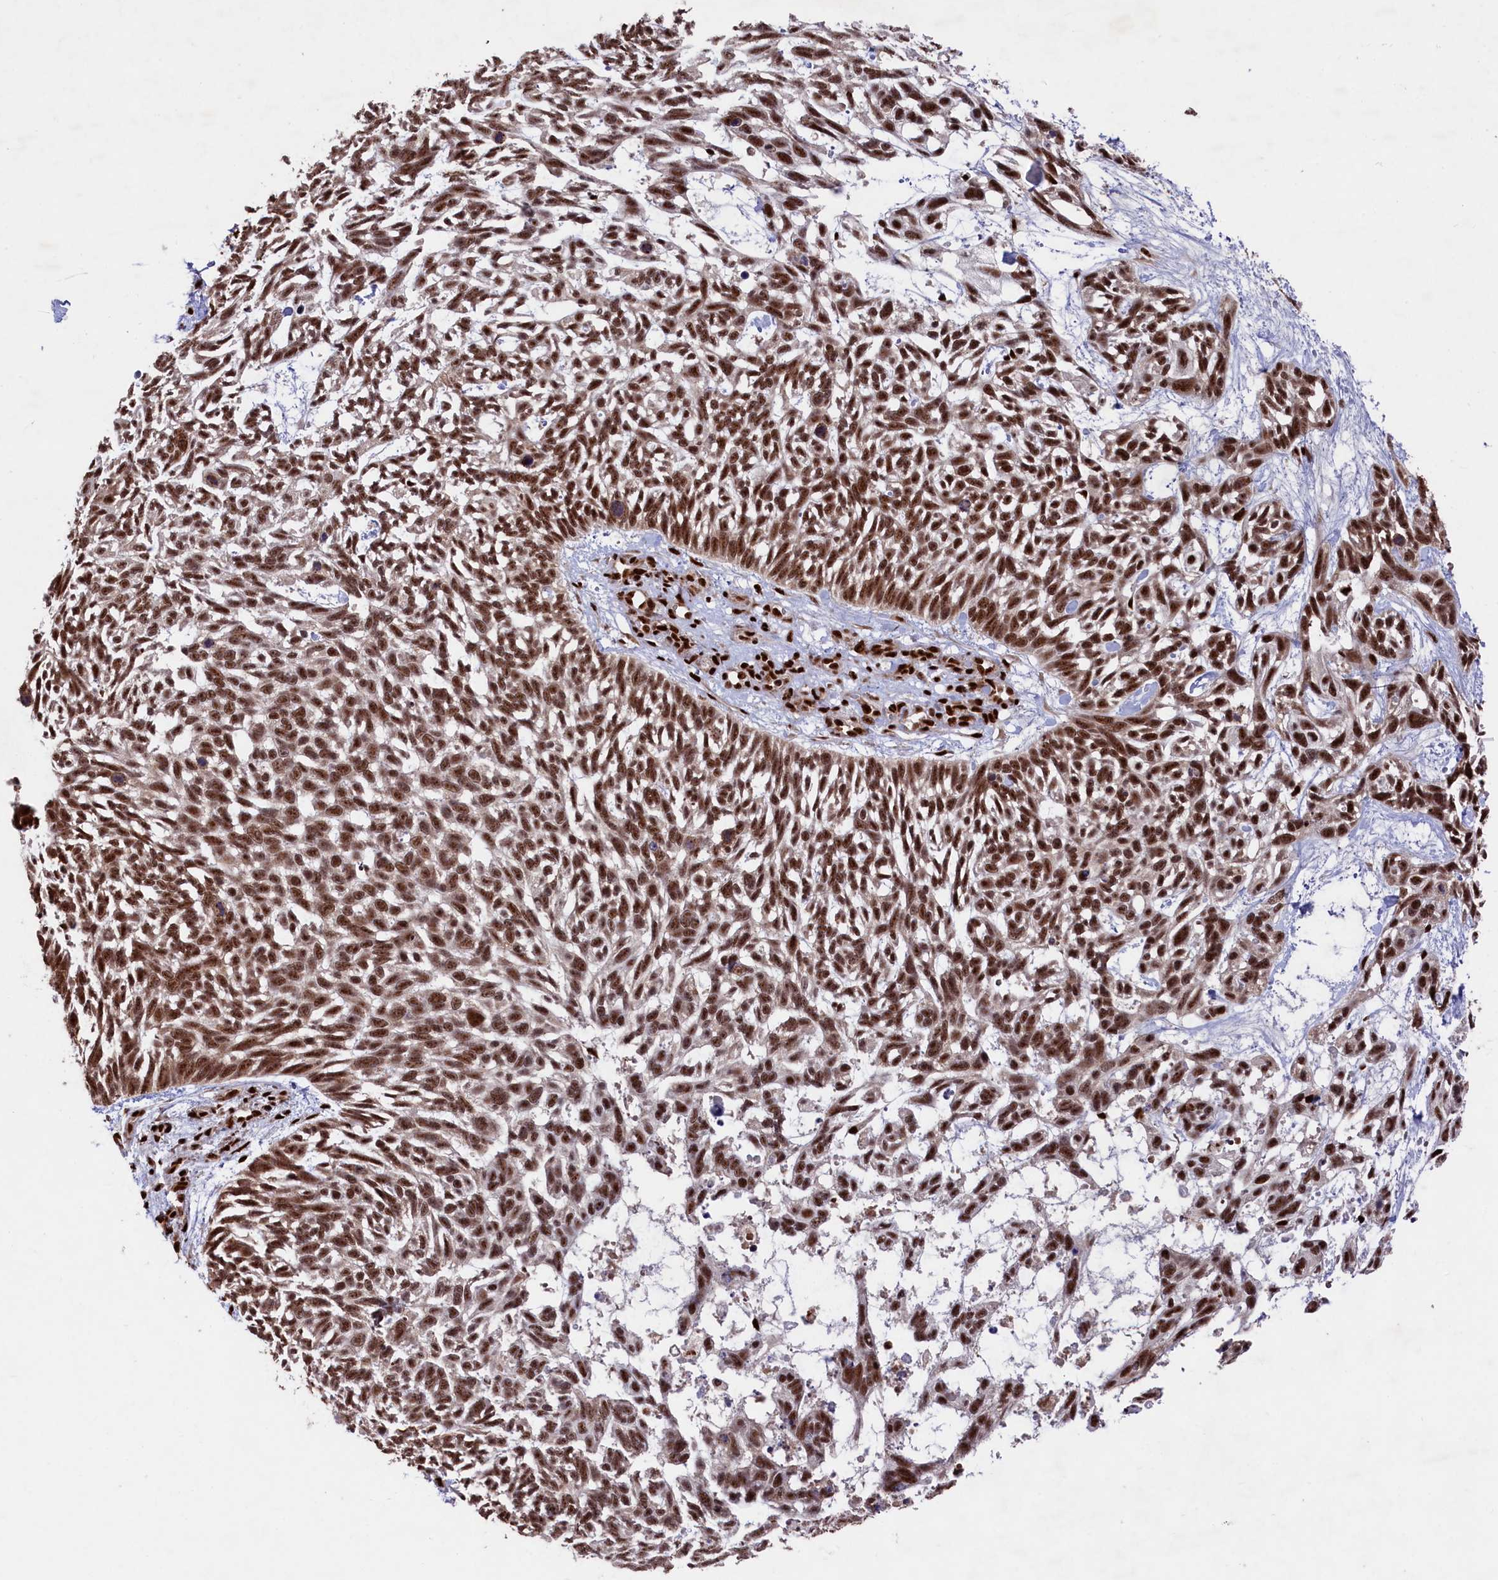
{"staining": {"intensity": "moderate", "quantity": ">75%", "location": "nuclear"}, "tissue": "skin cancer", "cell_type": "Tumor cells", "image_type": "cancer", "snomed": [{"axis": "morphology", "description": "Basal cell carcinoma"}, {"axis": "topography", "description": "Skin"}], "caption": "Basal cell carcinoma (skin) was stained to show a protein in brown. There is medium levels of moderate nuclear positivity in about >75% of tumor cells.", "gene": "PRPF31", "patient": {"sex": "male", "age": 88}}